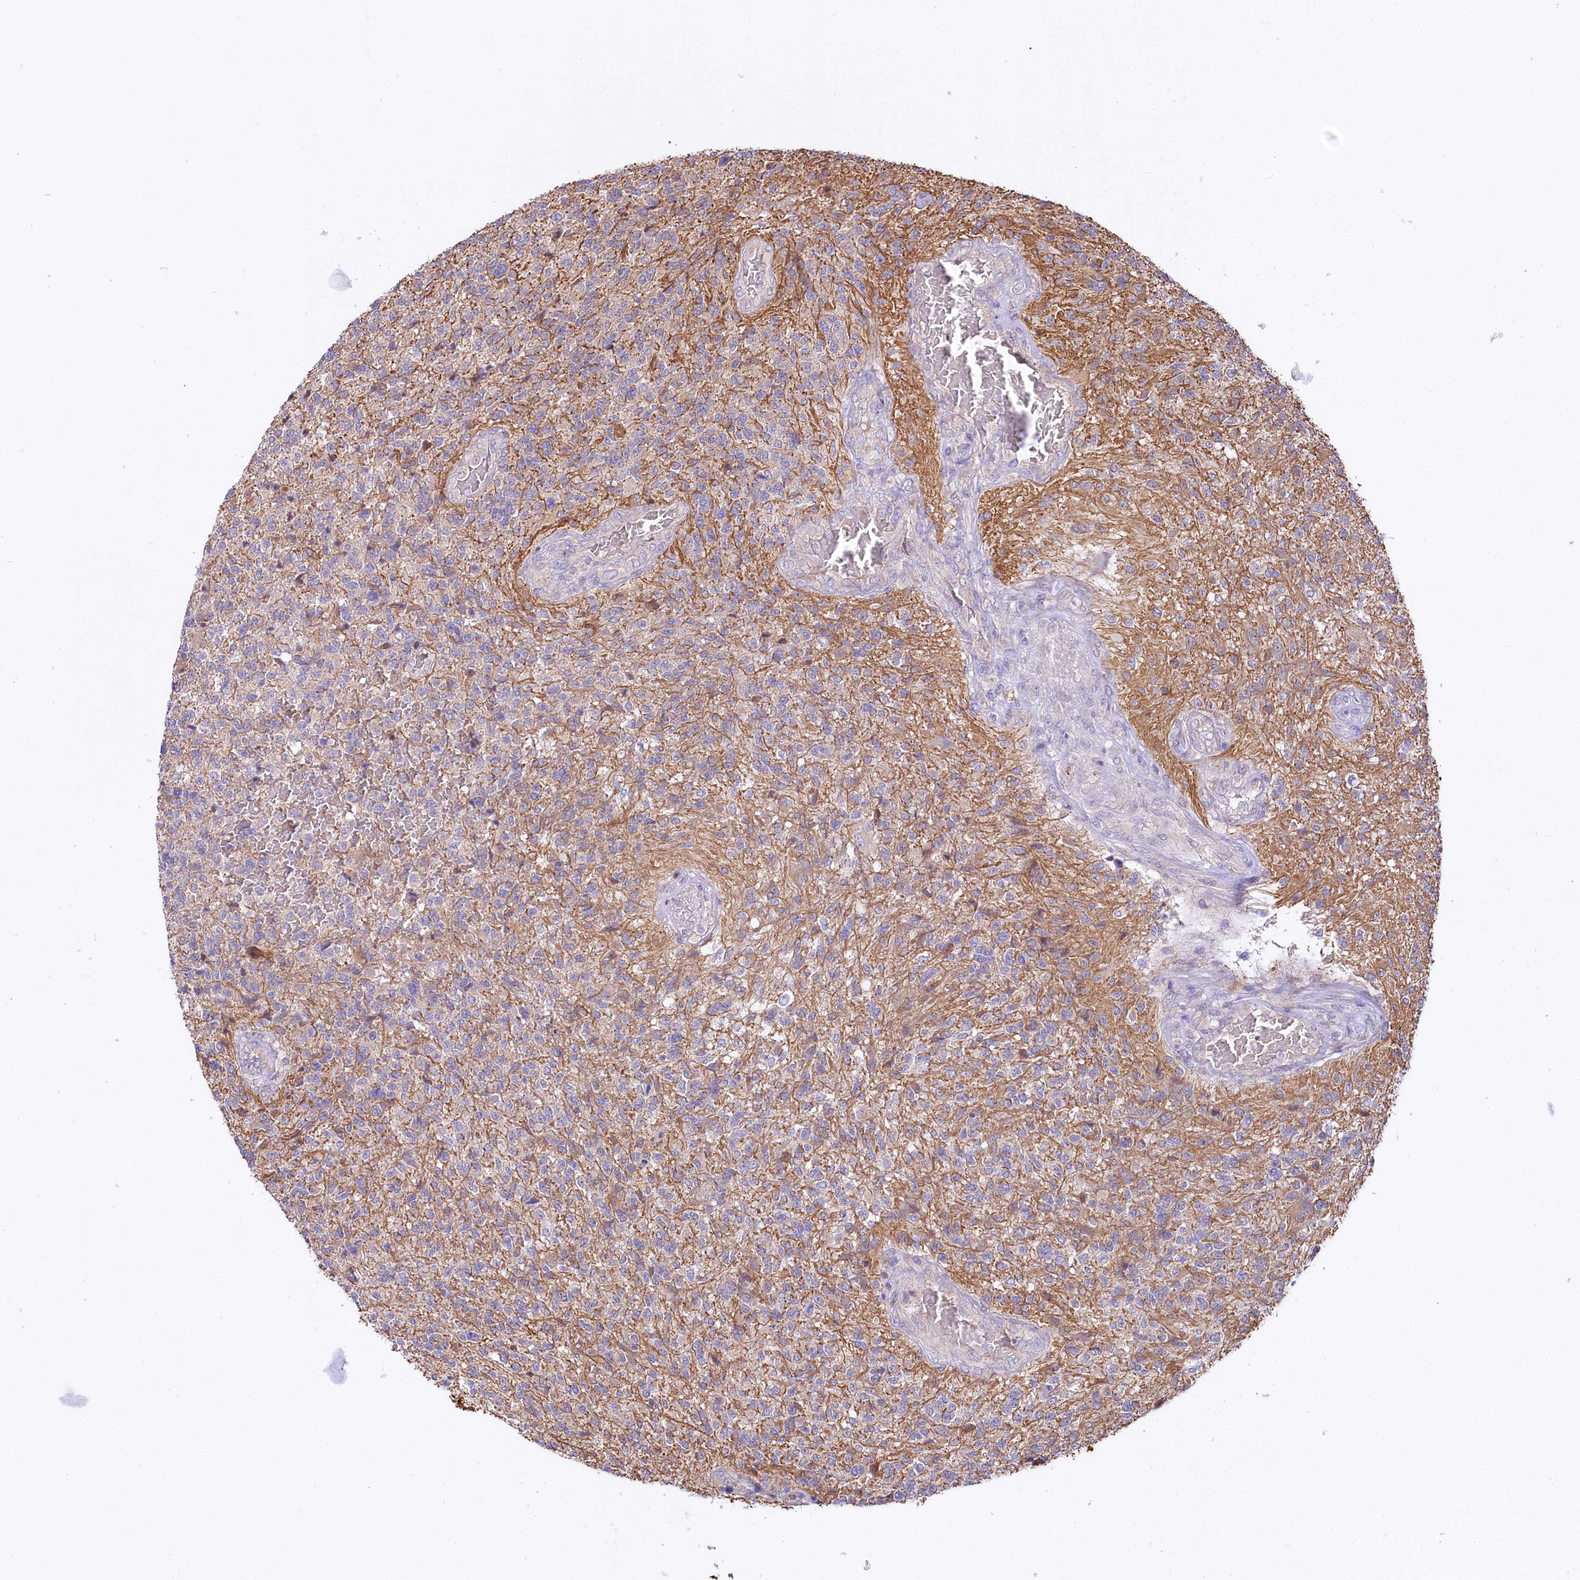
{"staining": {"intensity": "negative", "quantity": "none", "location": "none"}, "tissue": "glioma", "cell_type": "Tumor cells", "image_type": "cancer", "snomed": [{"axis": "morphology", "description": "Glioma, malignant, High grade"}, {"axis": "topography", "description": "Brain"}], "caption": "Immunohistochemical staining of glioma displays no significant staining in tumor cells.", "gene": "CEP295", "patient": {"sex": "male", "age": 56}}